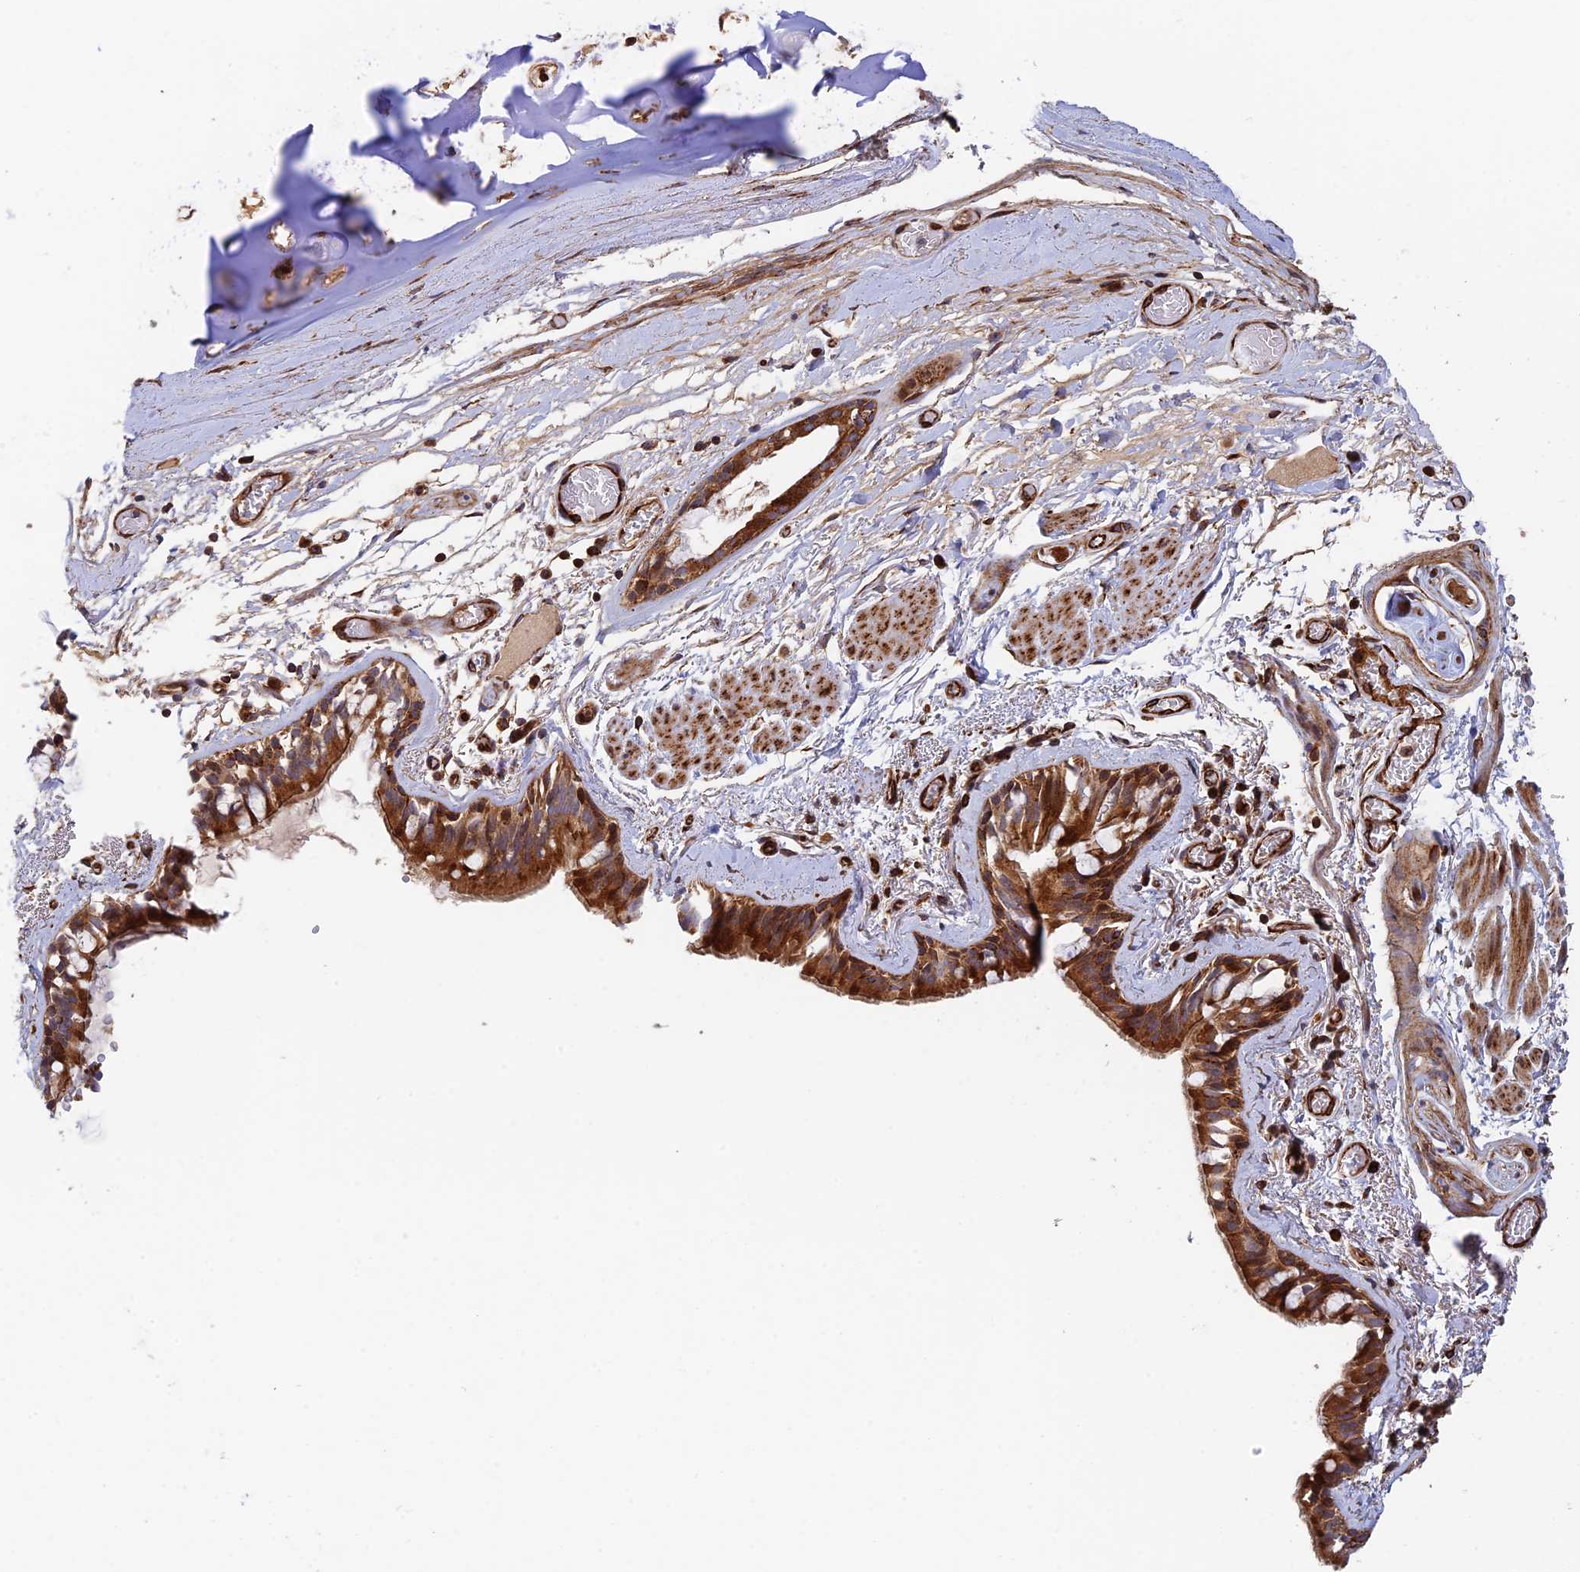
{"staining": {"intensity": "moderate", "quantity": ">75%", "location": "cytoplasmic/membranous"}, "tissue": "bronchus", "cell_type": "Respiratory epithelial cells", "image_type": "normal", "snomed": [{"axis": "morphology", "description": "Normal tissue, NOS"}, {"axis": "topography", "description": "Cartilage tissue"}], "caption": "Protein staining exhibits moderate cytoplasmic/membranous positivity in about >75% of respiratory epithelial cells in unremarkable bronchus. Using DAB (3,3'-diaminobenzidine) (brown) and hematoxylin (blue) stains, captured at high magnification using brightfield microscopy.", "gene": "PPP2R3C", "patient": {"sex": "male", "age": 63}}